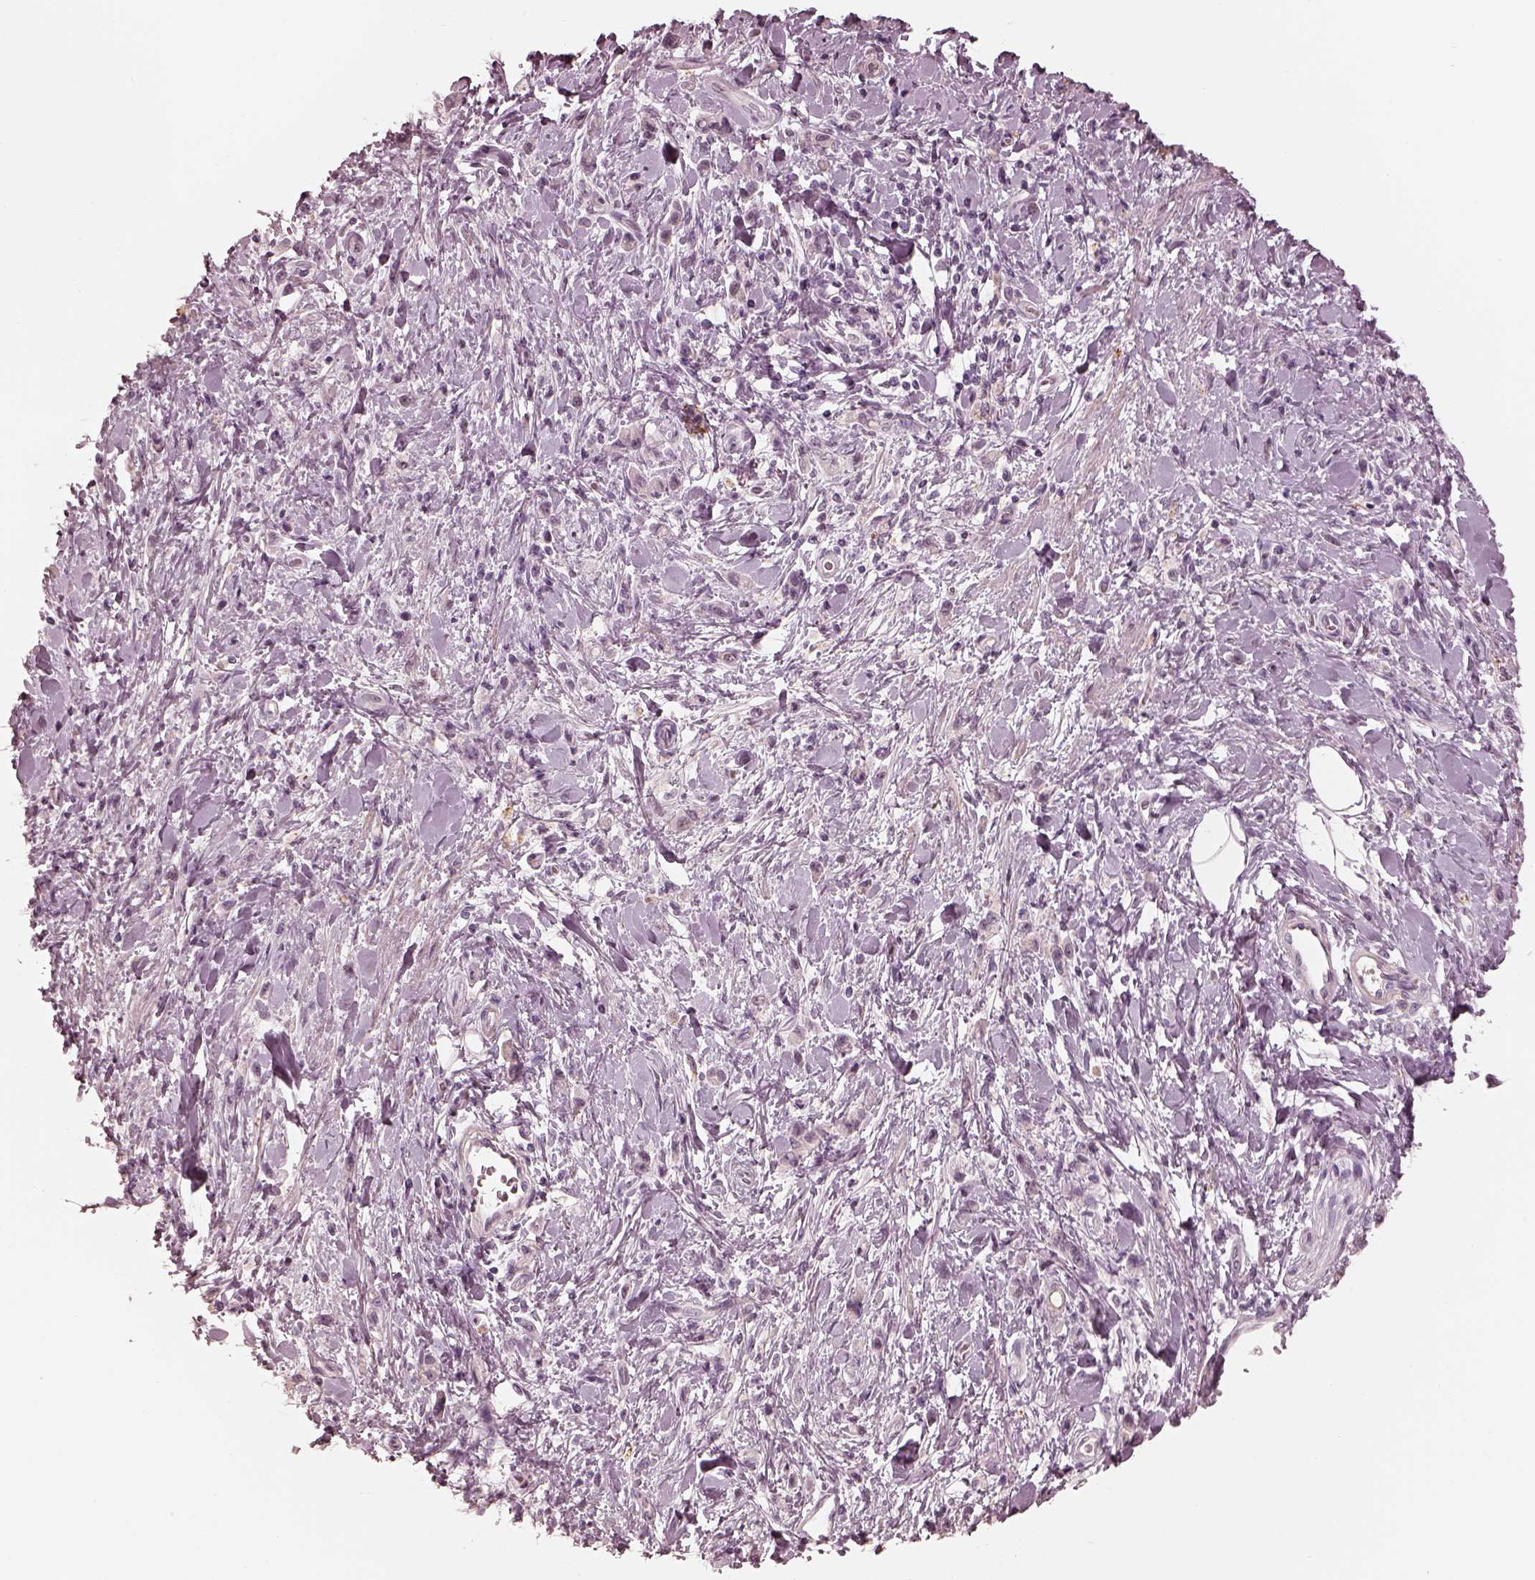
{"staining": {"intensity": "negative", "quantity": "none", "location": "none"}, "tissue": "stomach cancer", "cell_type": "Tumor cells", "image_type": "cancer", "snomed": [{"axis": "morphology", "description": "Adenocarcinoma, NOS"}, {"axis": "topography", "description": "Stomach"}], "caption": "Micrograph shows no protein positivity in tumor cells of stomach cancer tissue. Nuclei are stained in blue.", "gene": "ADRB3", "patient": {"sex": "male", "age": 77}}